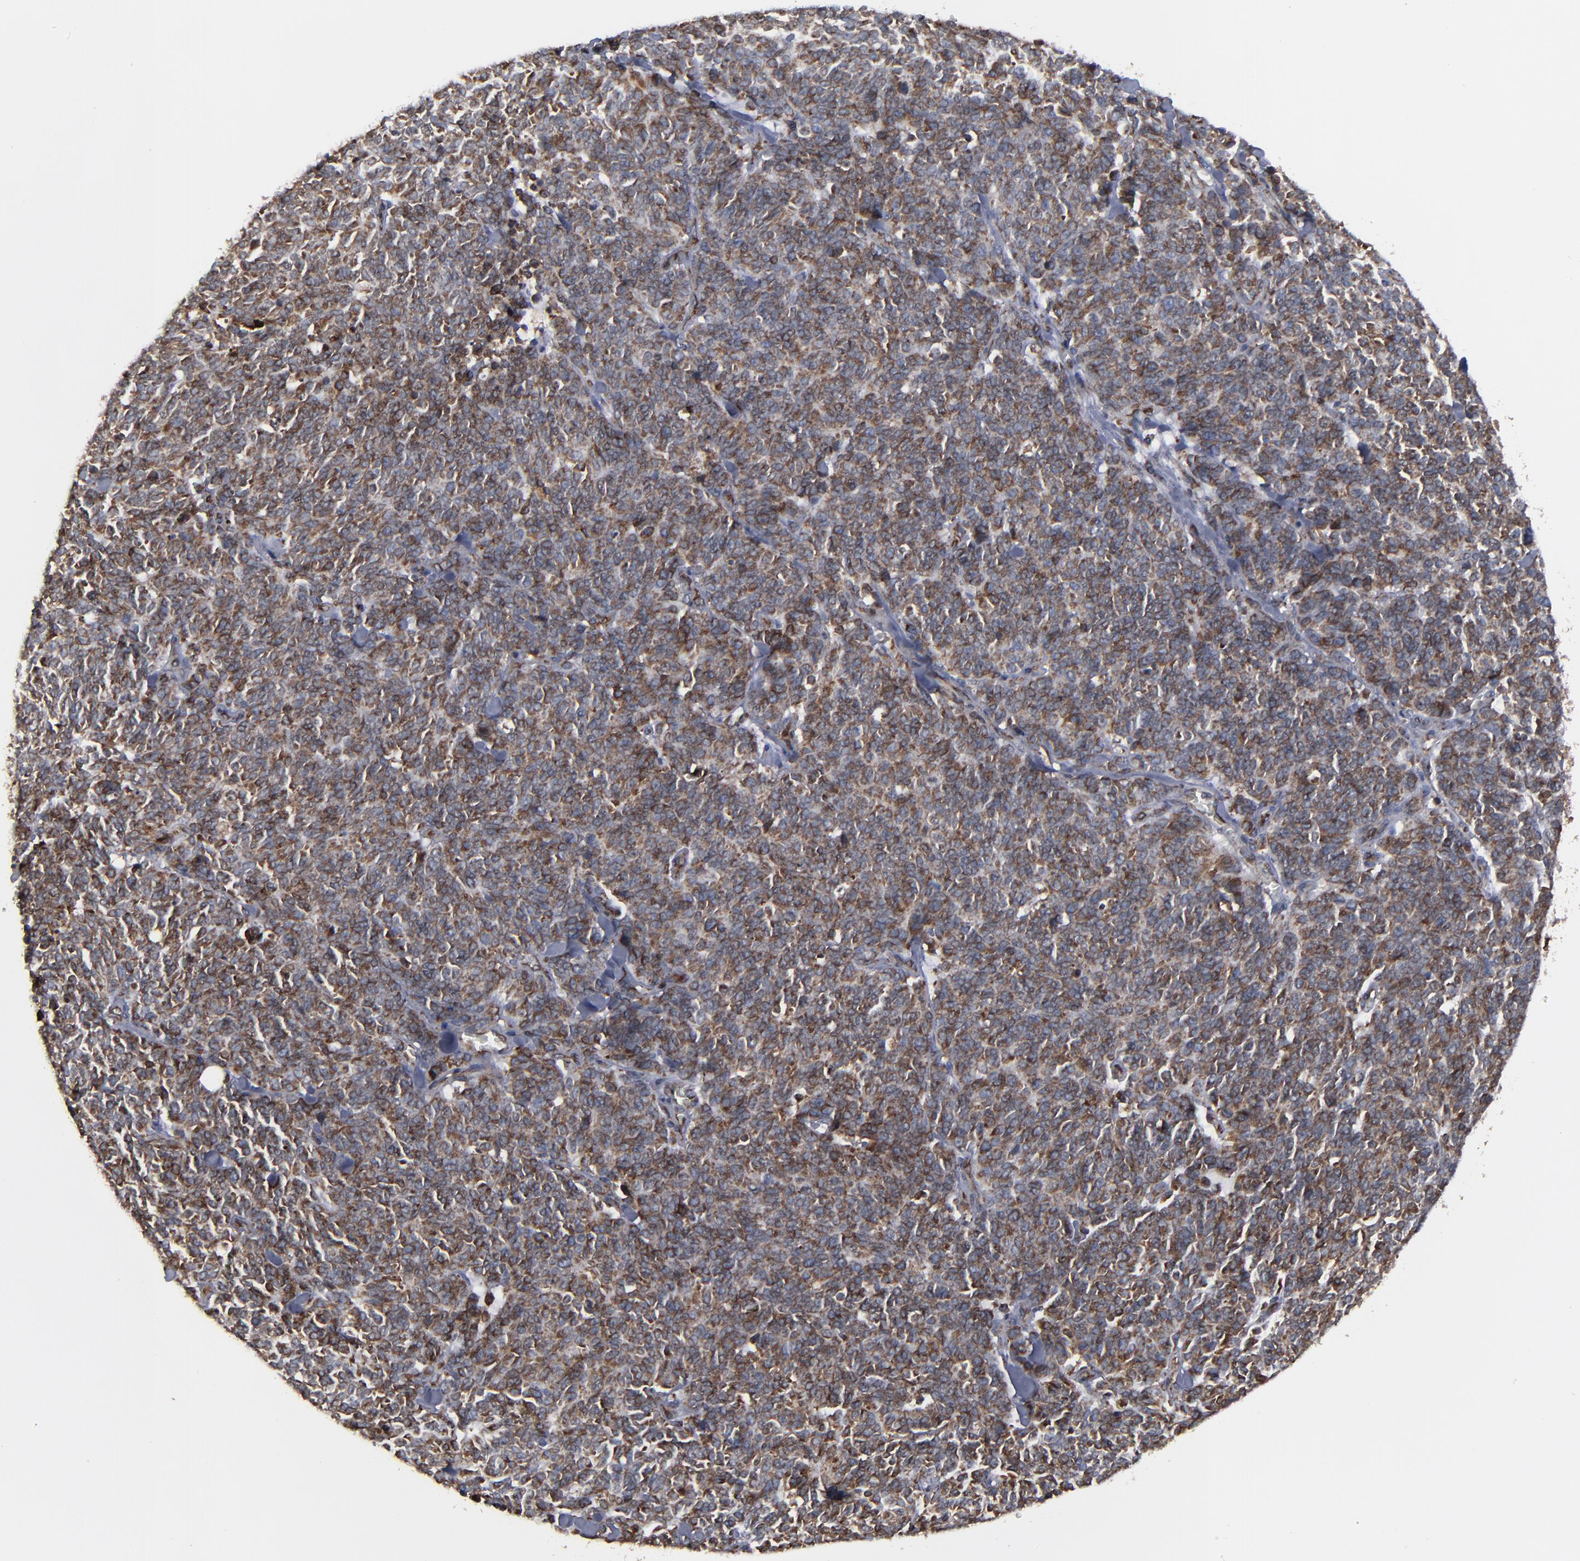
{"staining": {"intensity": "weak", "quantity": ">75%", "location": "cytoplasmic/membranous"}, "tissue": "lung cancer", "cell_type": "Tumor cells", "image_type": "cancer", "snomed": [{"axis": "morphology", "description": "Neoplasm, malignant, NOS"}, {"axis": "topography", "description": "Lung"}], "caption": "Immunohistochemical staining of human lung neoplasm (malignant) displays low levels of weak cytoplasmic/membranous protein staining in approximately >75% of tumor cells.", "gene": "CNIH1", "patient": {"sex": "female", "age": 58}}